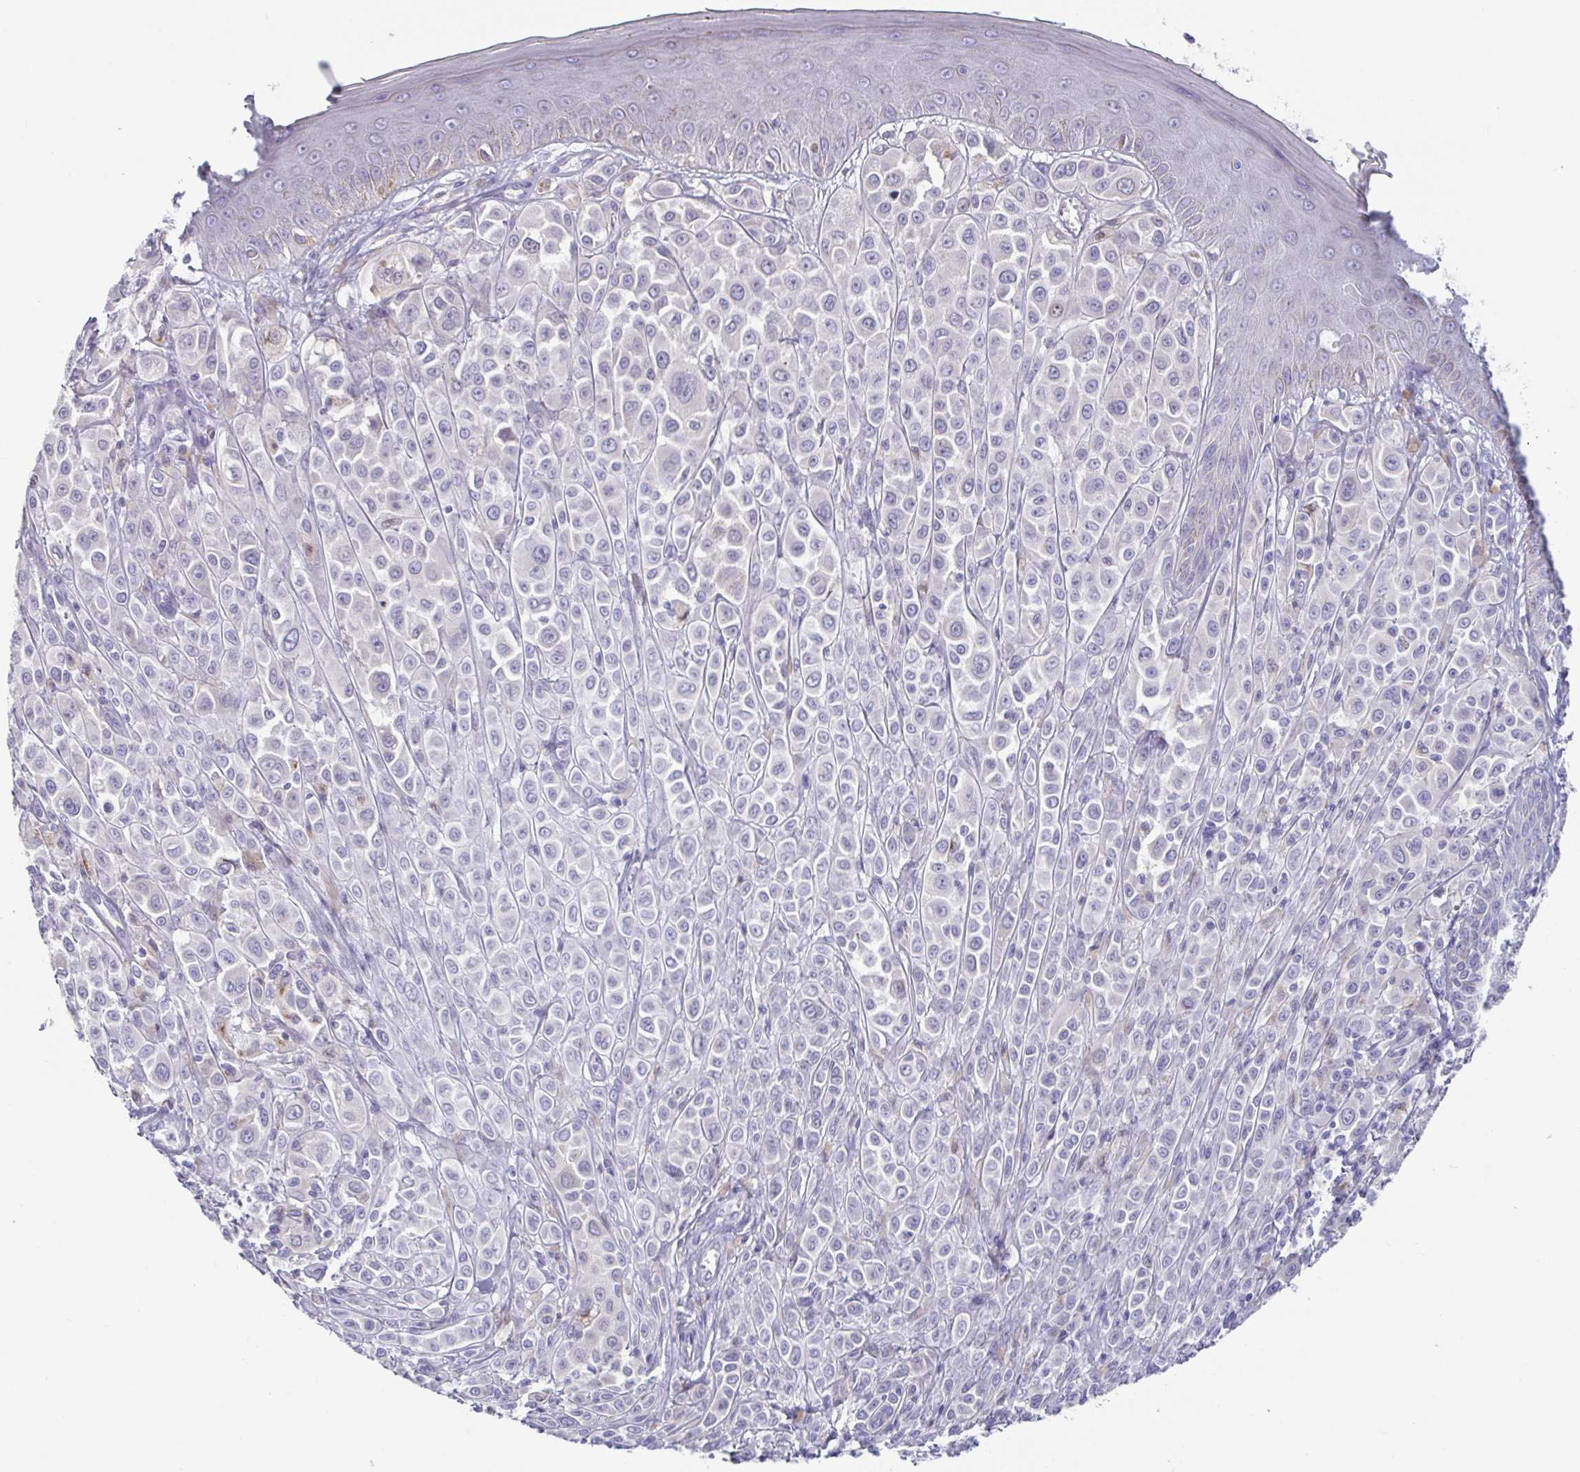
{"staining": {"intensity": "negative", "quantity": "none", "location": "none"}, "tissue": "melanoma", "cell_type": "Tumor cells", "image_type": "cancer", "snomed": [{"axis": "morphology", "description": "Malignant melanoma, NOS"}, {"axis": "topography", "description": "Skin"}], "caption": "The immunohistochemistry (IHC) micrograph has no significant positivity in tumor cells of melanoma tissue. The staining is performed using DAB brown chromogen with nuclei counter-stained in using hematoxylin.", "gene": "RDH11", "patient": {"sex": "male", "age": 67}}